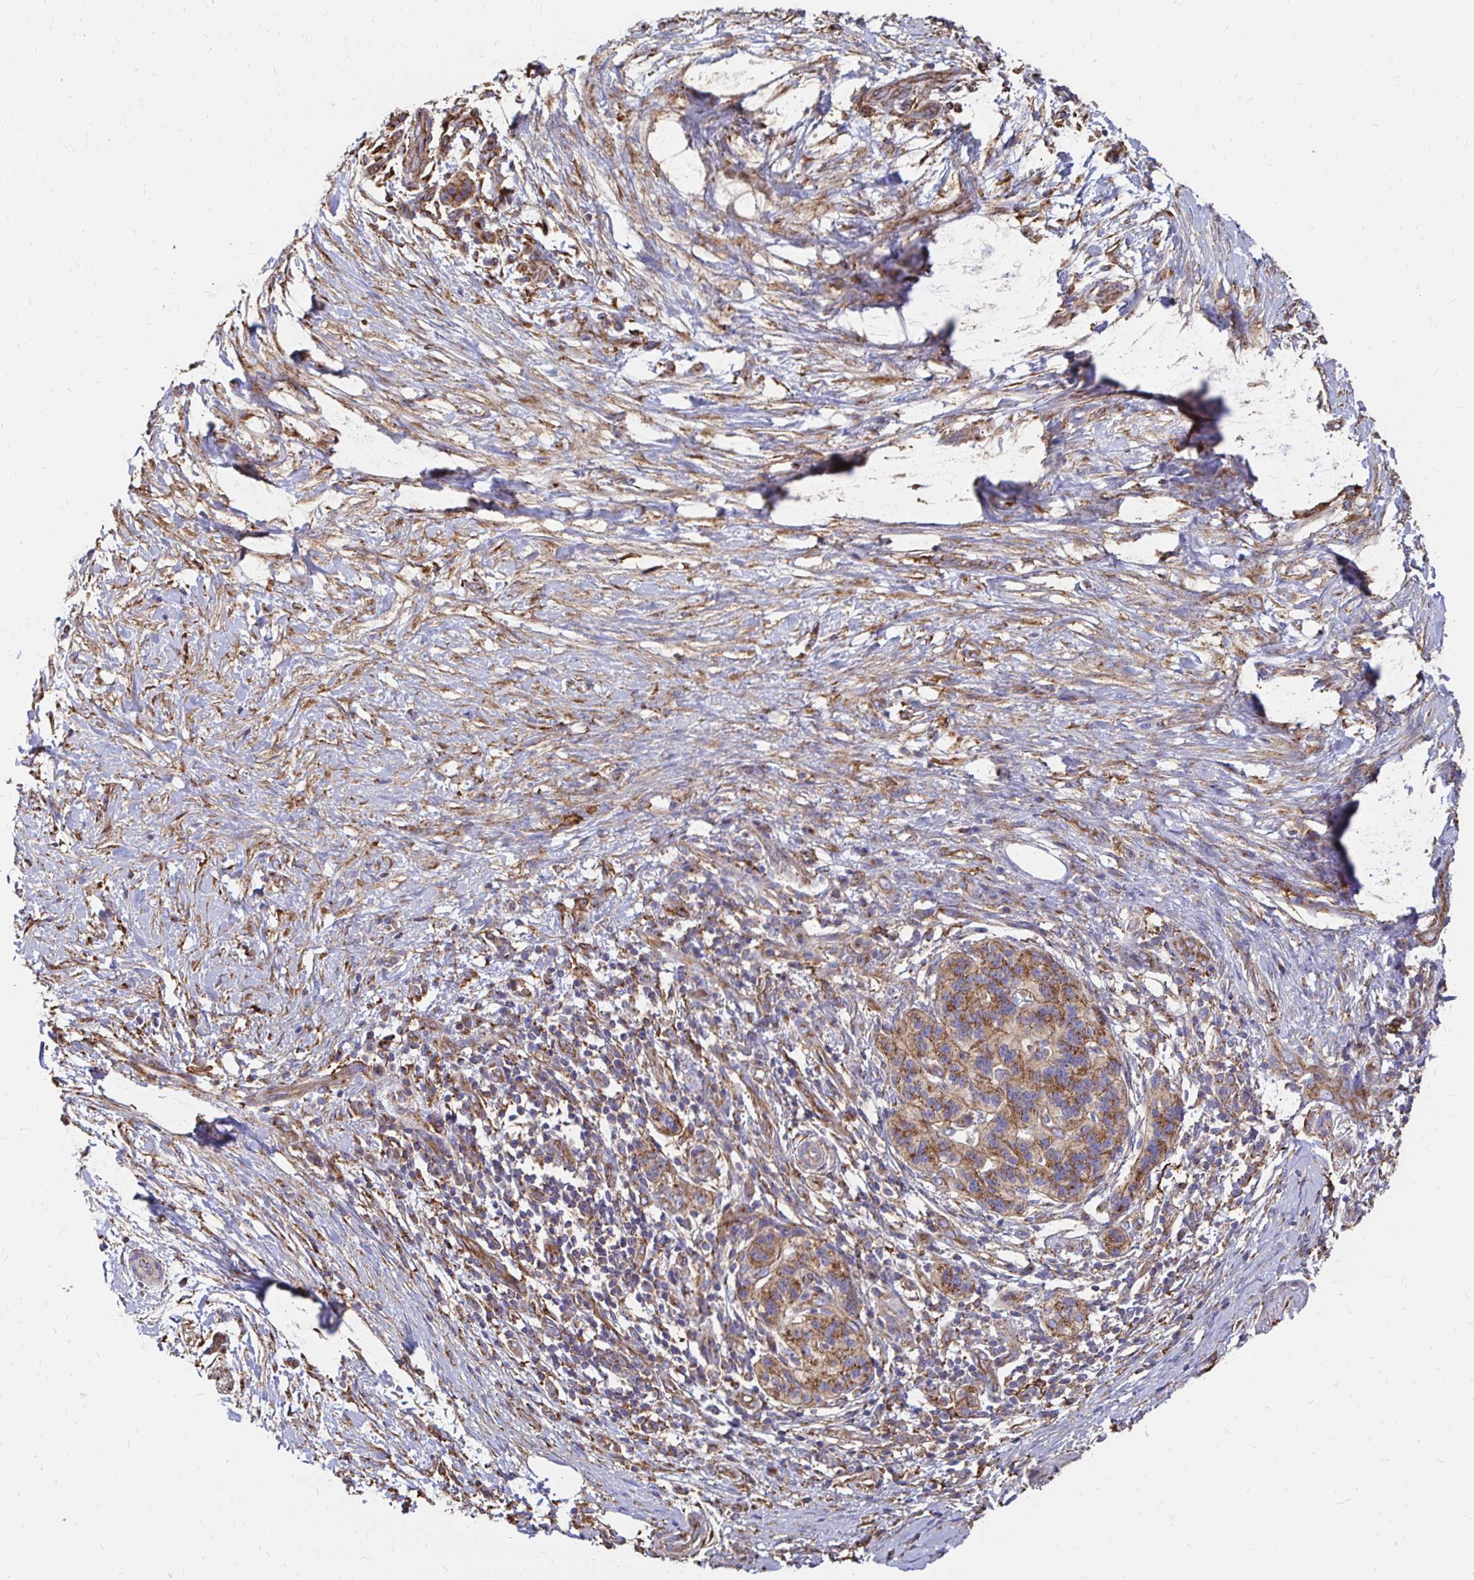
{"staining": {"intensity": "strong", "quantity": ">75%", "location": "cytoplasmic/membranous"}, "tissue": "pancreatic cancer", "cell_type": "Tumor cells", "image_type": "cancer", "snomed": [{"axis": "morphology", "description": "Adenocarcinoma, NOS"}, {"axis": "topography", "description": "Pancreas"}], "caption": "A photomicrograph of adenocarcinoma (pancreatic) stained for a protein shows strong cytoplasmic/membranous brown staining in tumor cells.", "gene": "CLTC", "patient": {"sex": "female", "age": 72}}